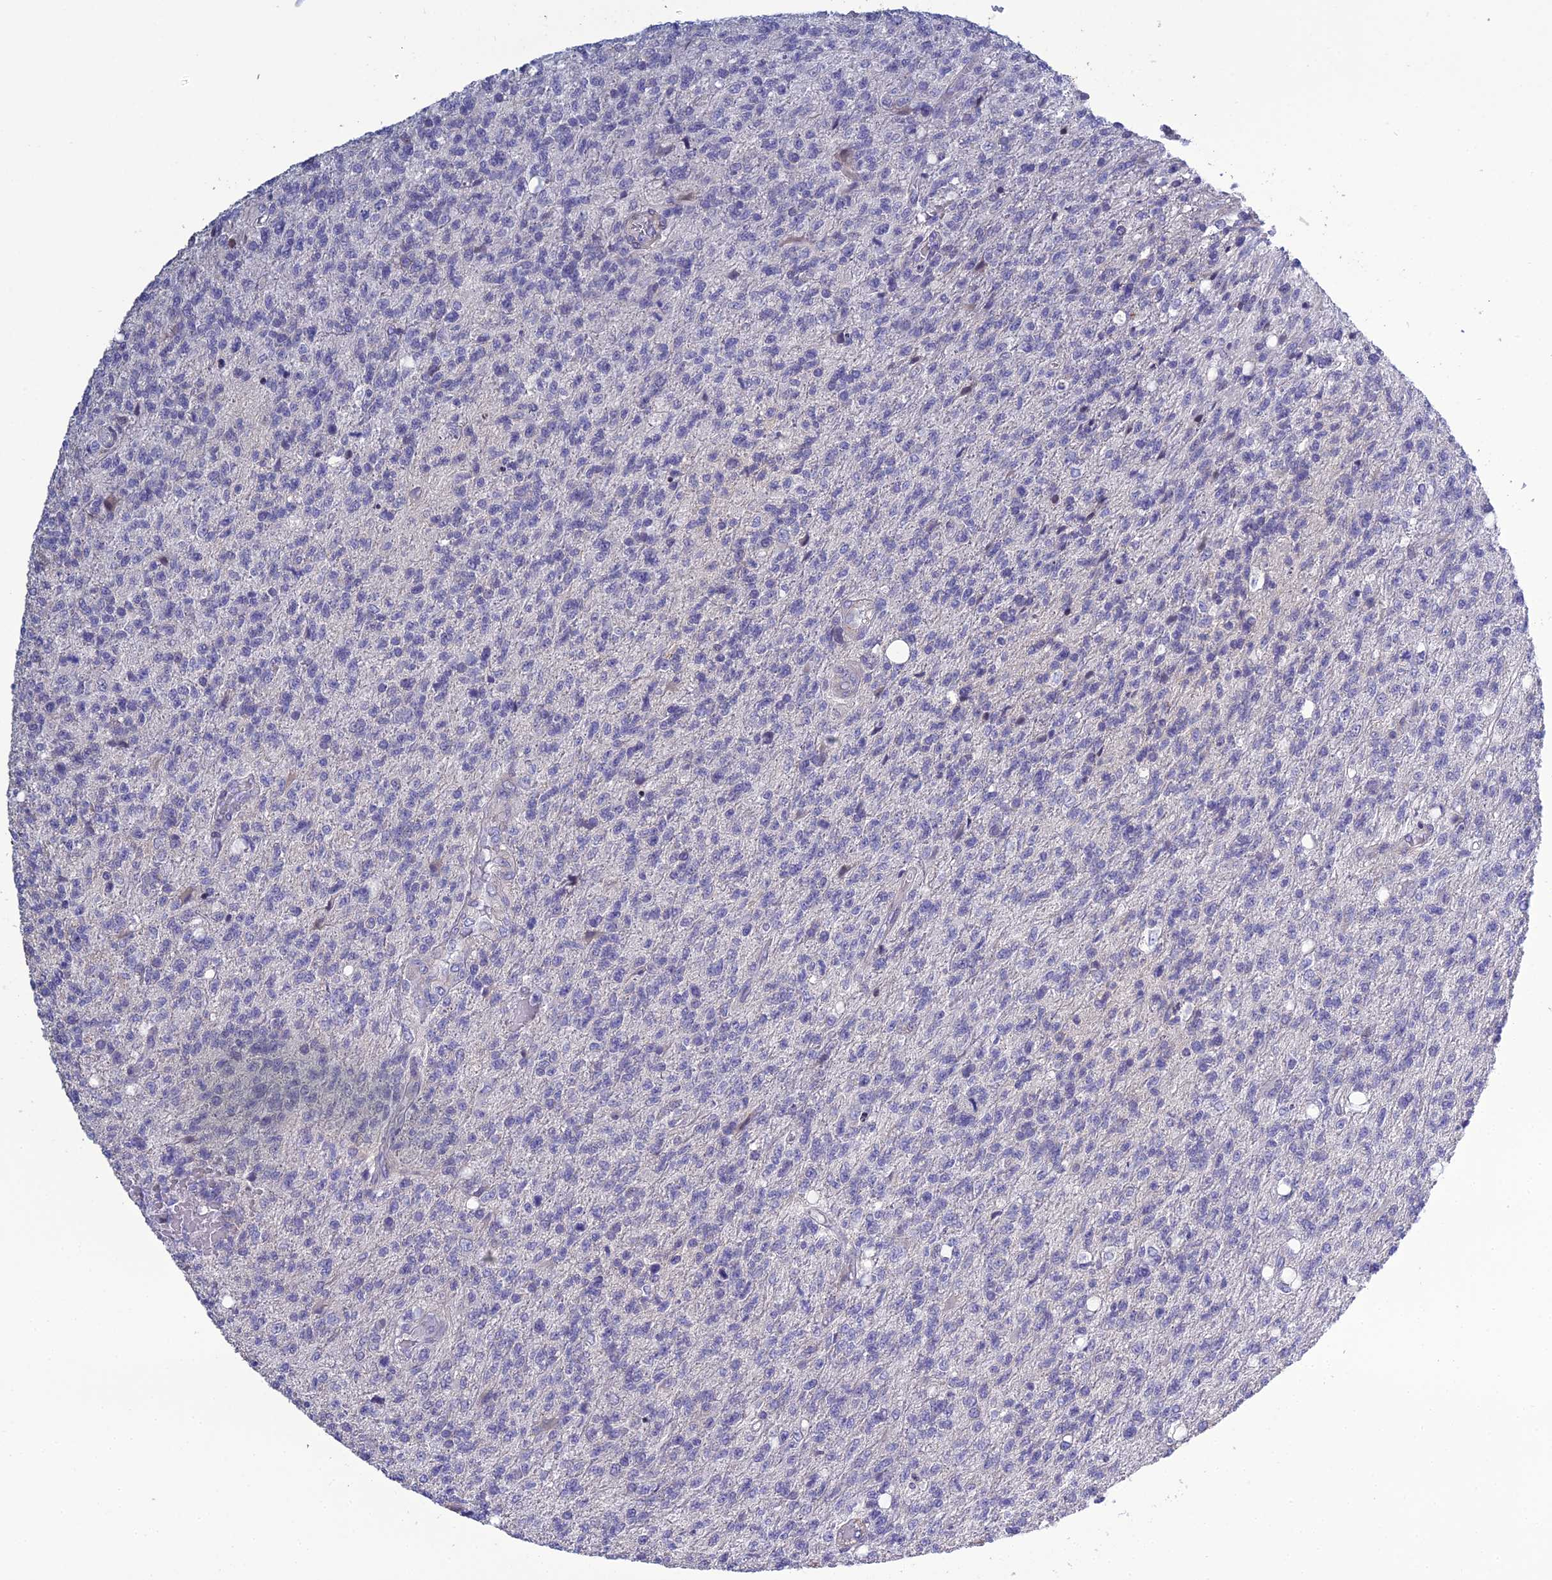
{"staining": {"intensity": "negative", "quantity": "none", "location": "none"}, "tissue": "glioma", "cell_type": "Tumor cells", "image_type": "cancer", "snomed": [{"axis": "morphology", "description": "Glioma, malignant, High grade"}, {"axis": "topography", "description": "Brain"}], "caption": "DAB (3,3'-diaminobenzidine) immunohistochemical staining of human malignant glioma (high-grade) displays no significant expression in tumor cells.", "gene": "LZTS2", "patient": {"sex": "male", "age": 56}}